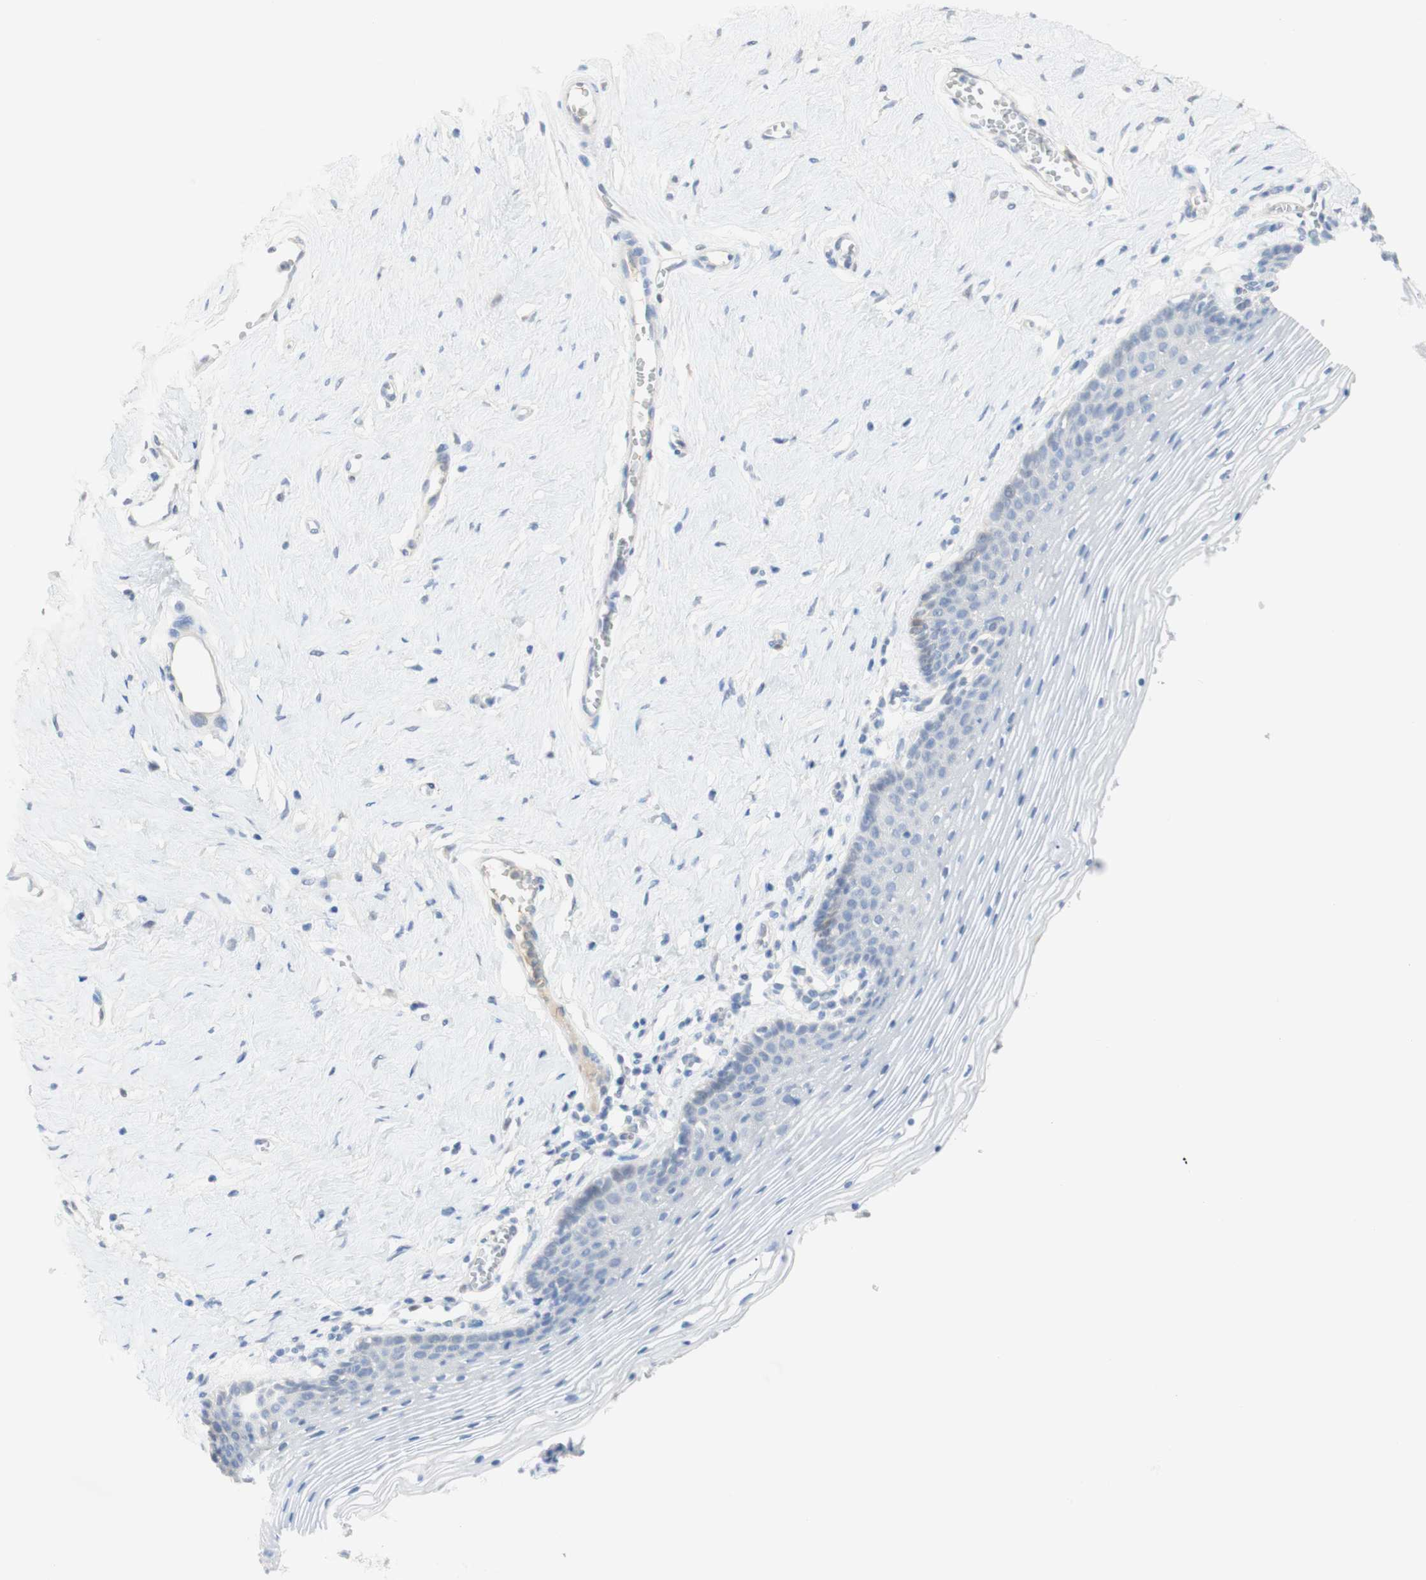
{"staining": {"intensity": "negative", "quantity": "none", "location": "none"}, "tissue": "vagina", "cell_type": "Squamous epithelial cells", "image_type": "normal", "snomed": [{"axis": "morphology", "description": "Normal tissue, NOS"}, {"axis": "topography", "description": "Vagina"}], "caption": "Image shows no protein staining in squamous epithelial cells of normal vagina.", "gene": "SELENBP1", "patient": {"sex": "female", "age": 32}}